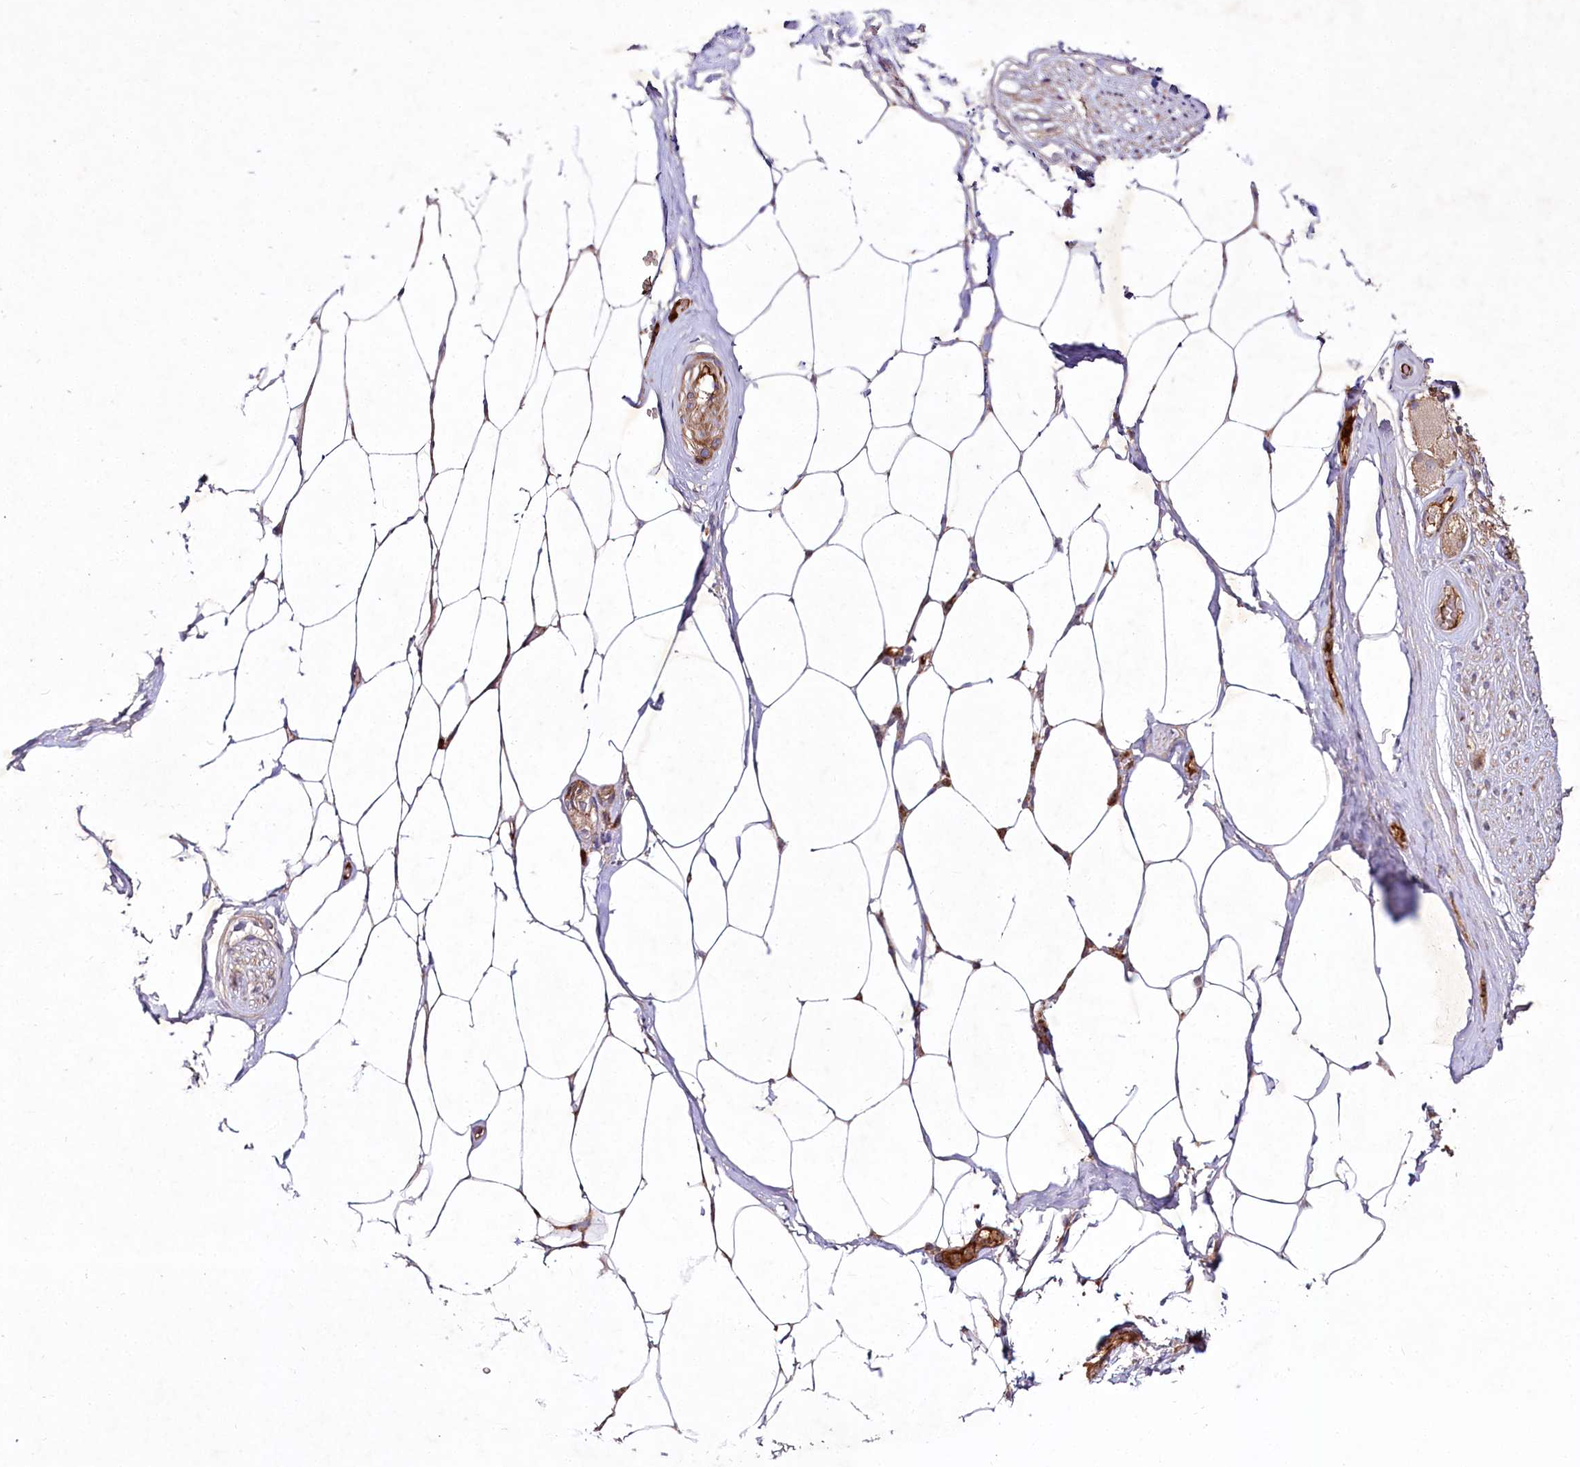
{"staining": {"intensity": "moderate", "quantity": "25%-75%", "location": "cytoplasmic/membranous"}, "tissue": "adipose tissue", "cell_type": "Adipocytes", "image_type": "normal", "snomed": [{"axis": "morphology", "description": "Normal tissue, NOS"}, {"axis": "morphology", "description": "Adenocarcinoma, Low grade"}, {"axis": "topography", "description": "Prostate"}, {"axis": "topography", "description": "Peripheral nerve tissue"}], "caption": "The image reveals immunohistochemical staining of unremarkable adipose tissue. There is moderate cytoplasmic/membranous positivity is present in about 25%-75% of adipocytes. Using DAB (3,3'-diaminobenzidine) (brown) and hematoxylin (blue) stains, captured at high magnification using brightfield microscopy.", "gene": "PSTK", "patient": {"sex": "male", "age": 63}}